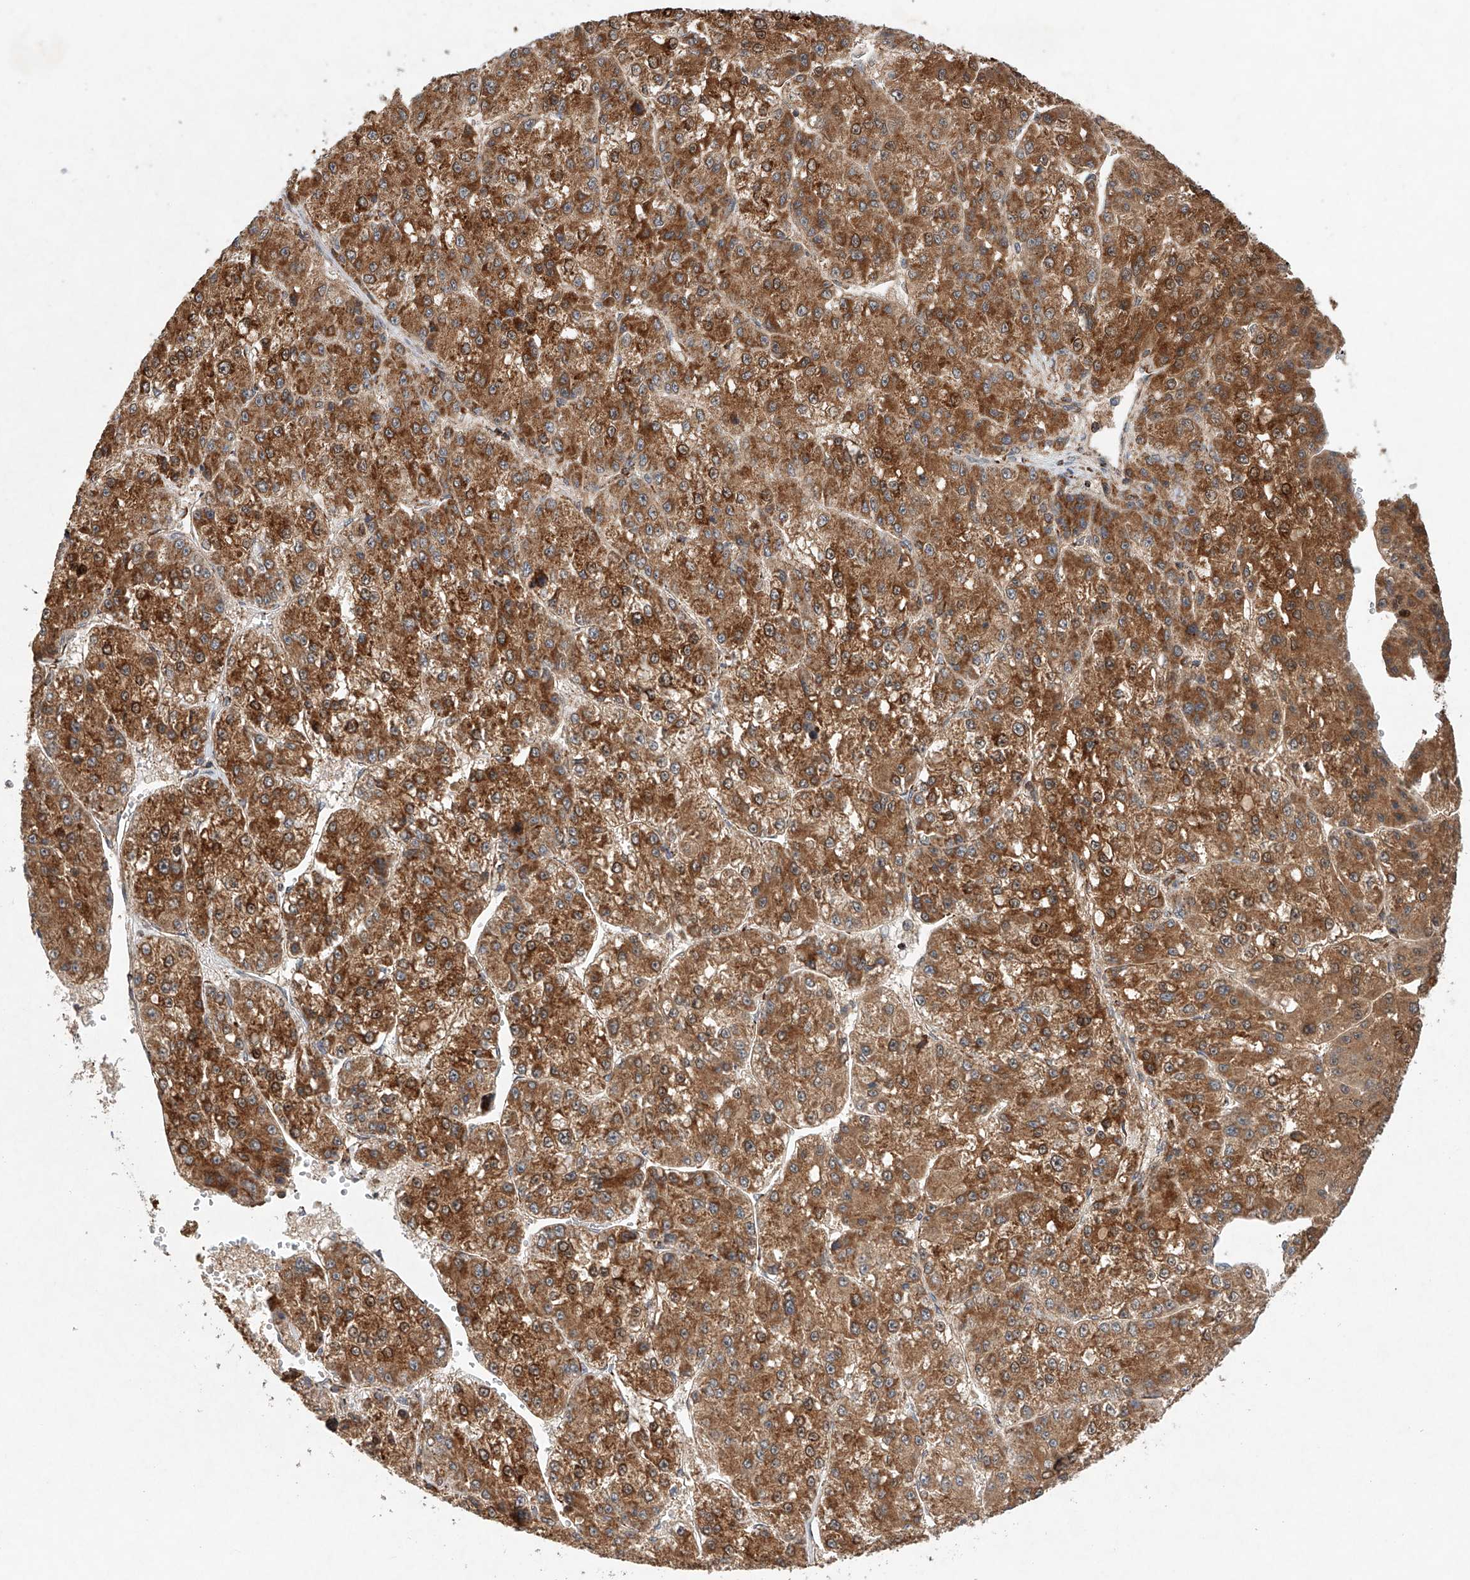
{"staining": {"intensity": "strong", "quantity": ">75%", "location": "cytoplasmic/membranous"}, "tissue": "liver cancer", "cell_type": "Tumor cells", "image_type": "cancer", "snomed": [{"axis": "morphology", "description": "Carcinoma, Hepatocellular, NOS"}, {"axis": "topography", "description": "Liver"}], "caption": "Protein expression analysis of liver cancer (hepatocellular carcinoma) displays strong cytoplasmic/membranous expression in about >75% of tumor cells.", "gene": "DCAF11", "patient": {"sex": "female", "age": 73}}